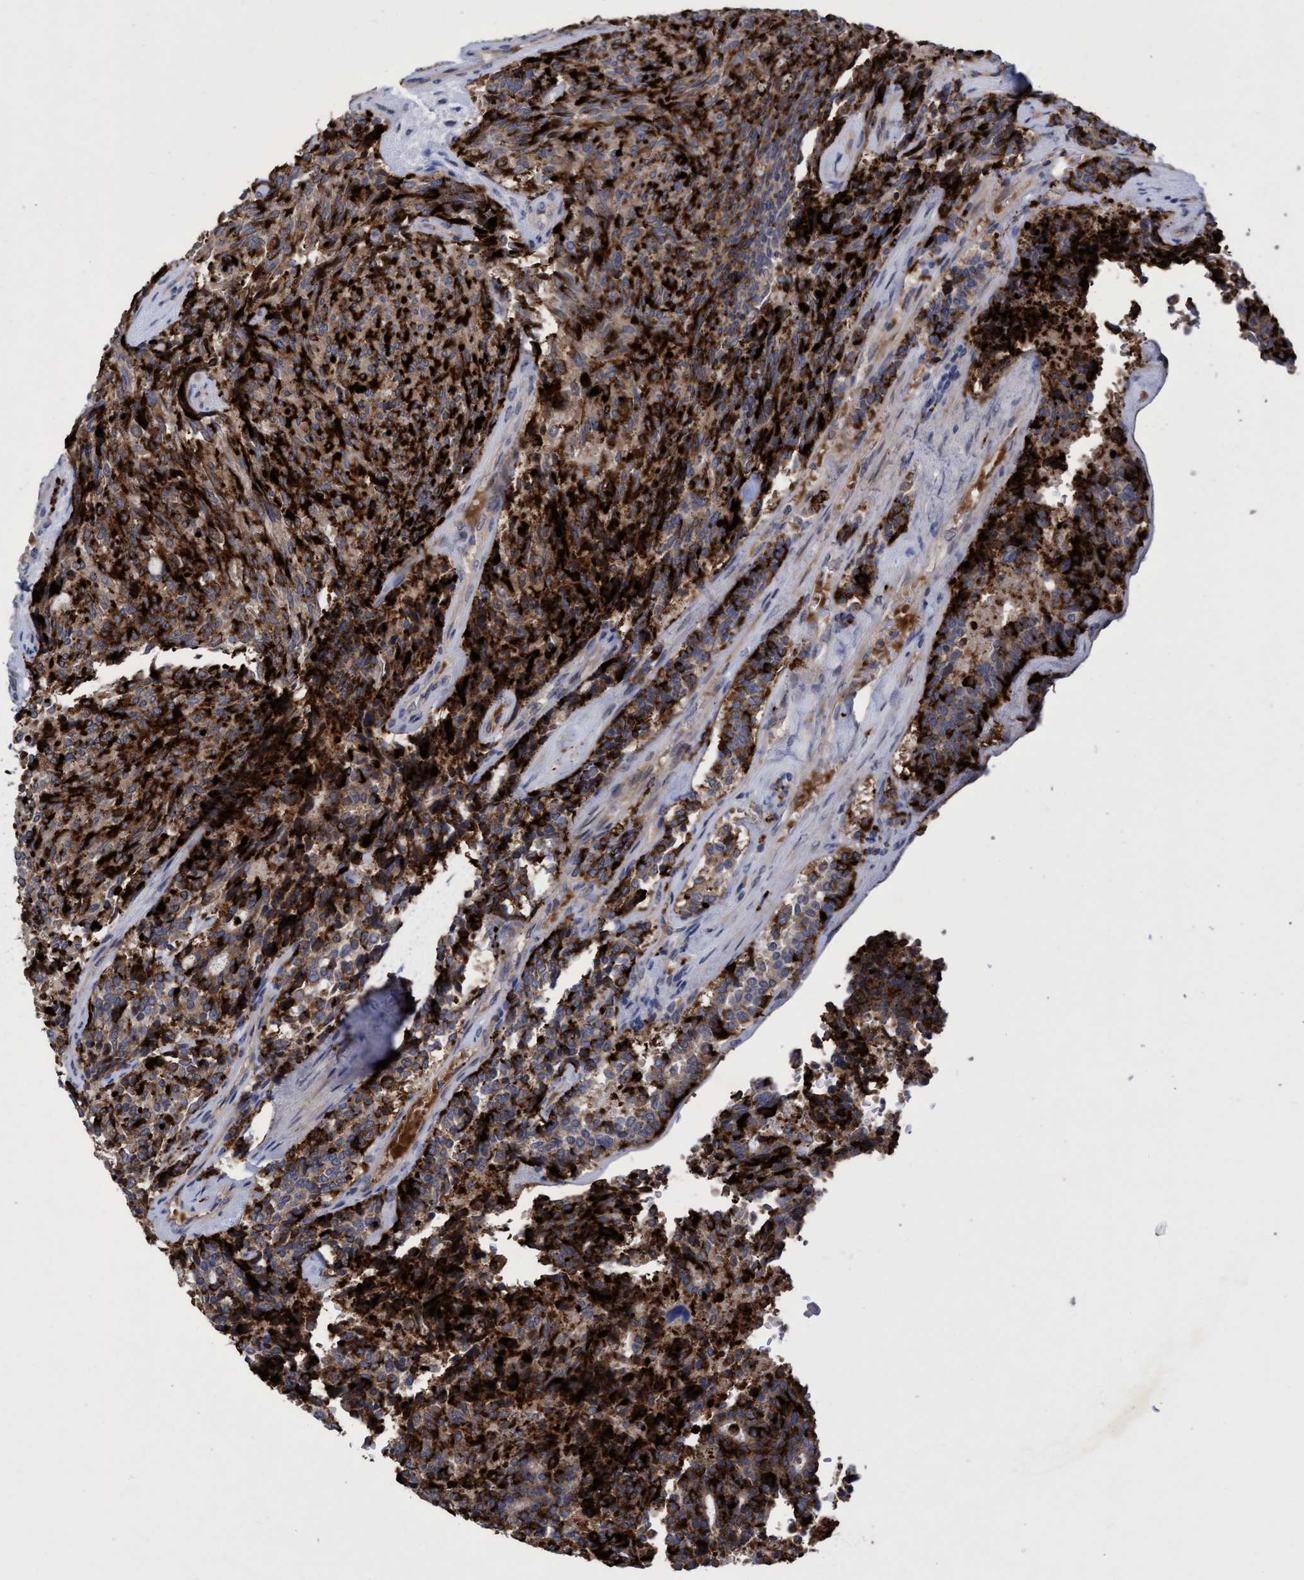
{"staining": {"intensity": "strong", "quantity": ">75%", "location": "cytoplasmic/membranous"}, "tissue": "carcinoid", "cell_type": "Tumor cells", "image_type": "cancer", "snomed": [{"axis": "morphology", "description": "Carcinoid, malignant, NOS"}, {"axis": "topography", "description": "Pancreas"}], "caption": "This photomicrograph exhibits carcinoid stained with immunohistochemistry to label a protein in brown. The cytoplasmic/membranous of tumor cells show strong positivity for the protein. Nuclei are counter-stained blue.", "gene": "SEMA4D", "patient": {"sex": "female", "age": 54}}